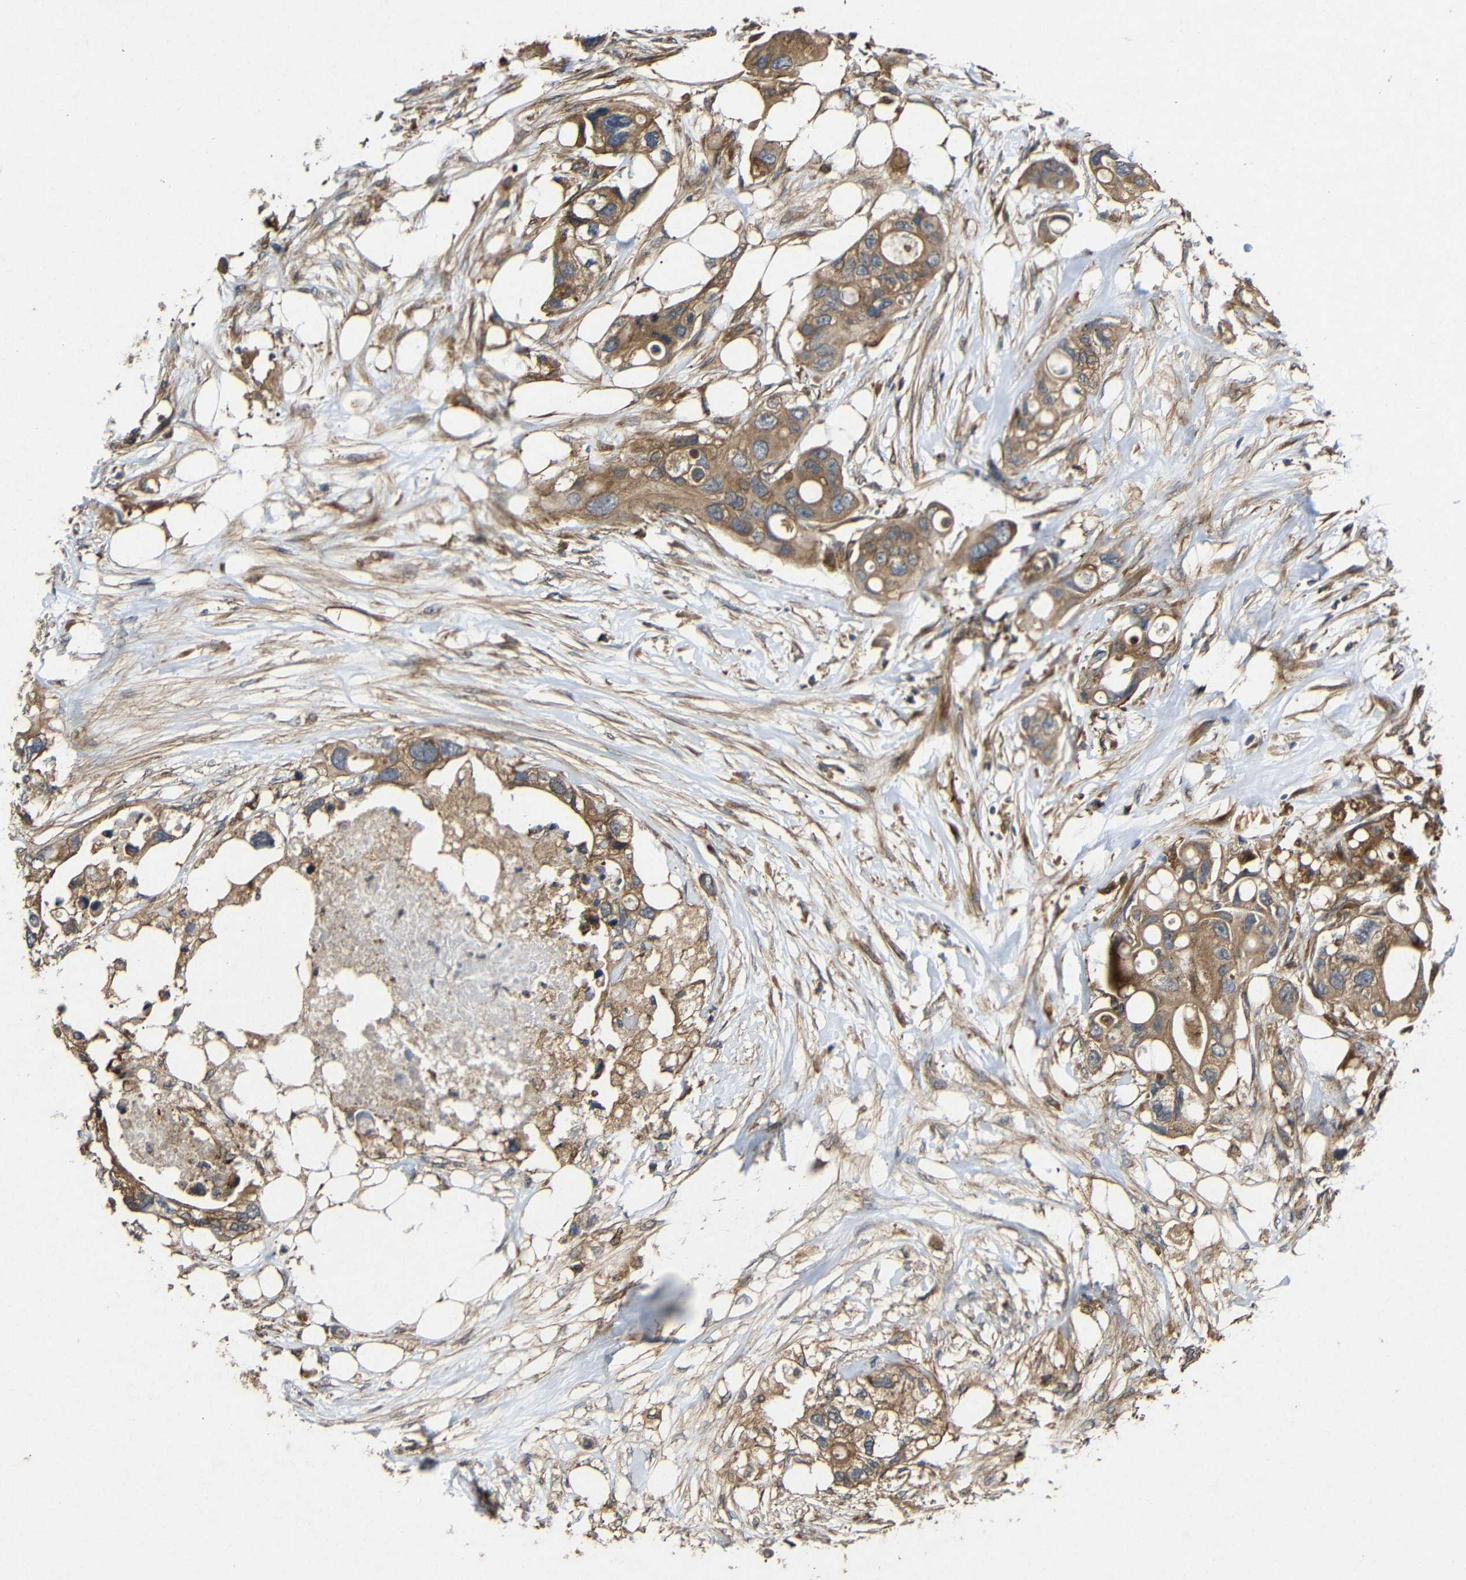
{"staining": {"intensity": "moderate", "quantity": ">75%", "location": "cytoplasmic/membranous"}, "tissue": "colorectal cancer", "cell_type": "Tumor cells", "image_type": "cancer", "snomed": [{"axis": "morphology", "description": "Adenocarcinoma, NOS"}, {"axis": "topography", "description": "Colon"}], "caption": "IHC staining of adenocarcinoma (colorectal), which exhibits medium levels of moderate cytoplasmic/membranous expression in about >75% of tumor cells indicating moderate cytoplasmic/membranous protein expression. The staining was performed using DAB (3,3'-diaminobenzidine) (brown) for protein detection and nuclei were counterstained in hematoxylin (blue).", "gene": "EIF2S1", "patient": {"sex": "female", "age": 57}}